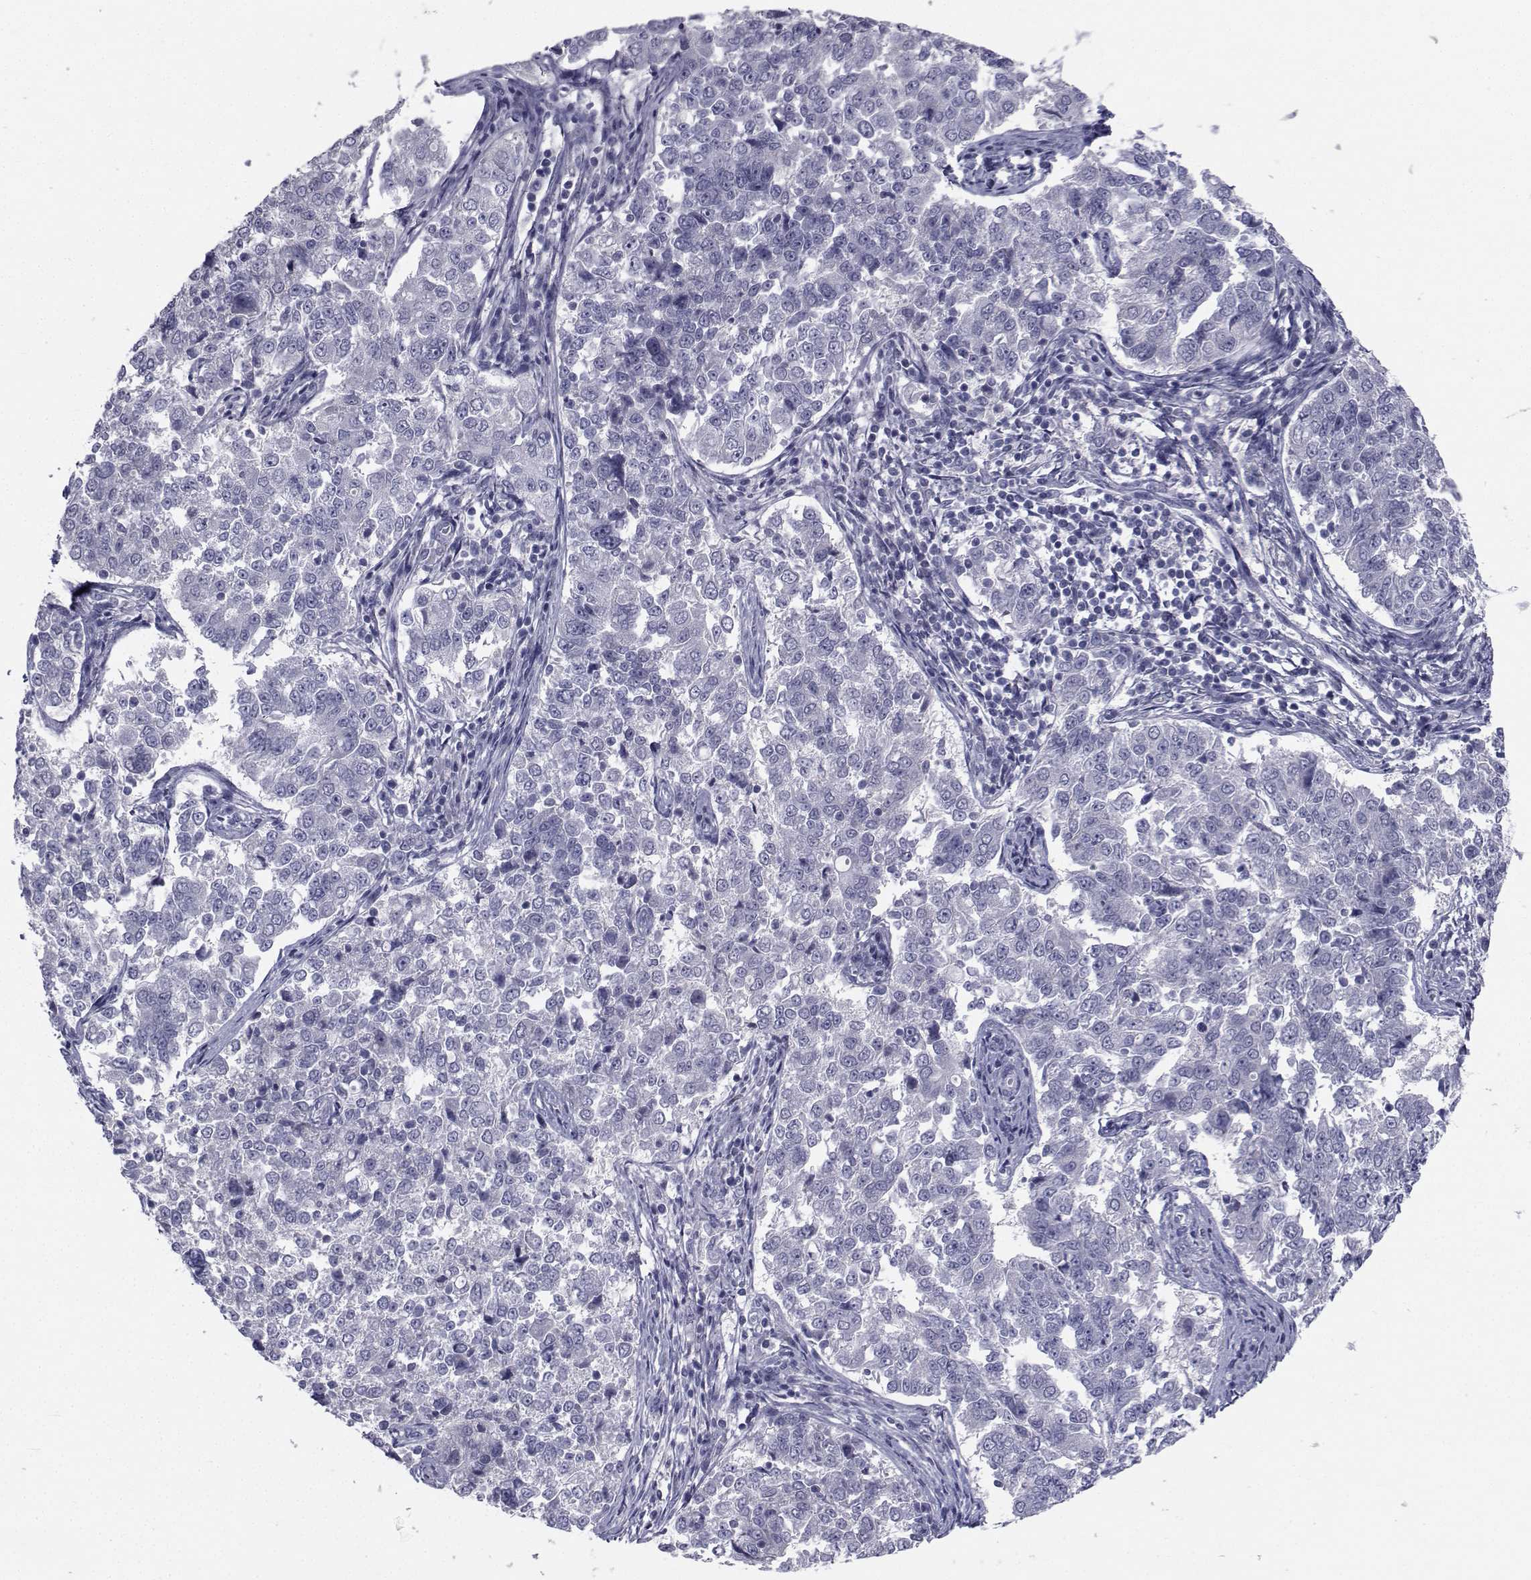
{"staining": {"intensity": "negative", "quantity": "none", "location": "none"}, "tissue": "endometrial cancer", "cell_type": "Tumor cells", "image_type": "cancer", "snomed": [{"axis": "morphology", "description": "Adenocarcinoma, NOS"}, {"axis": "topography", "description": "Endometrium"}], "caption": "Tumor cells are negative for brown protein staining in endometrial cancer (adenocarcinoma).", "gene": "CHRNA1", "patient": {"sex": "female", "age": 43}}